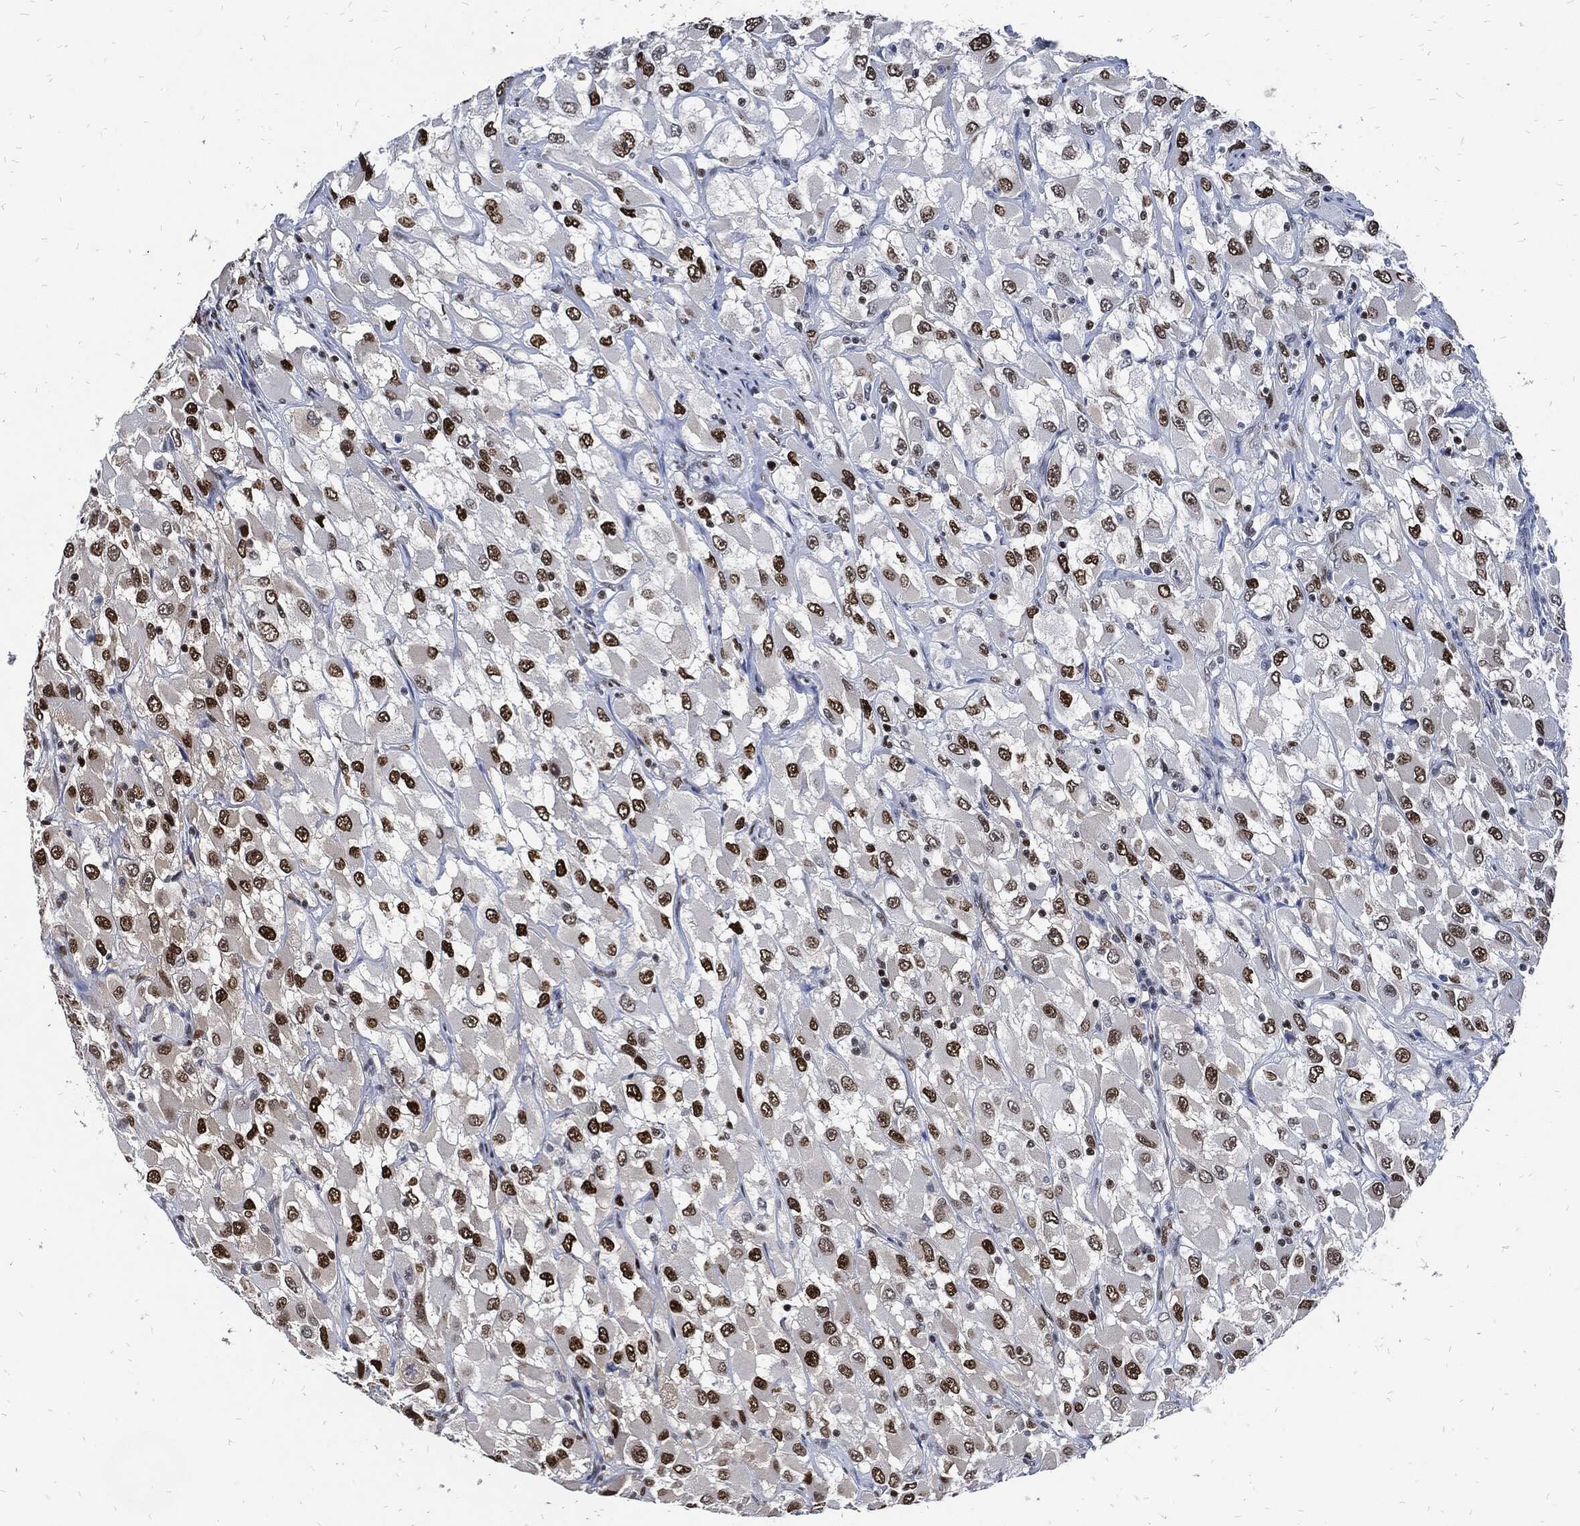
{"staining": {"intensity": "strong", "quantity": "25%-75%", "location": "nuclear"}, "tissue": "renal cancer", "cell_type": "Tumor cells", "image_type": "cancer", "snomed": [{"axis": "morphology", "description": "Adenocarcinoma, NOS"}, {"axis": "topography", "description": "Kidney"}], "caption": "Immunohistochemistry (IHC) (DAB (3,3'-diaminobenzidine)) staining of human renal adenocarcinoma exhibits strong nuclear protein positivity in about 25%-75% of tumor cells.", "gene": "JUN", "patient": {"sex": "female", "age": 52}}